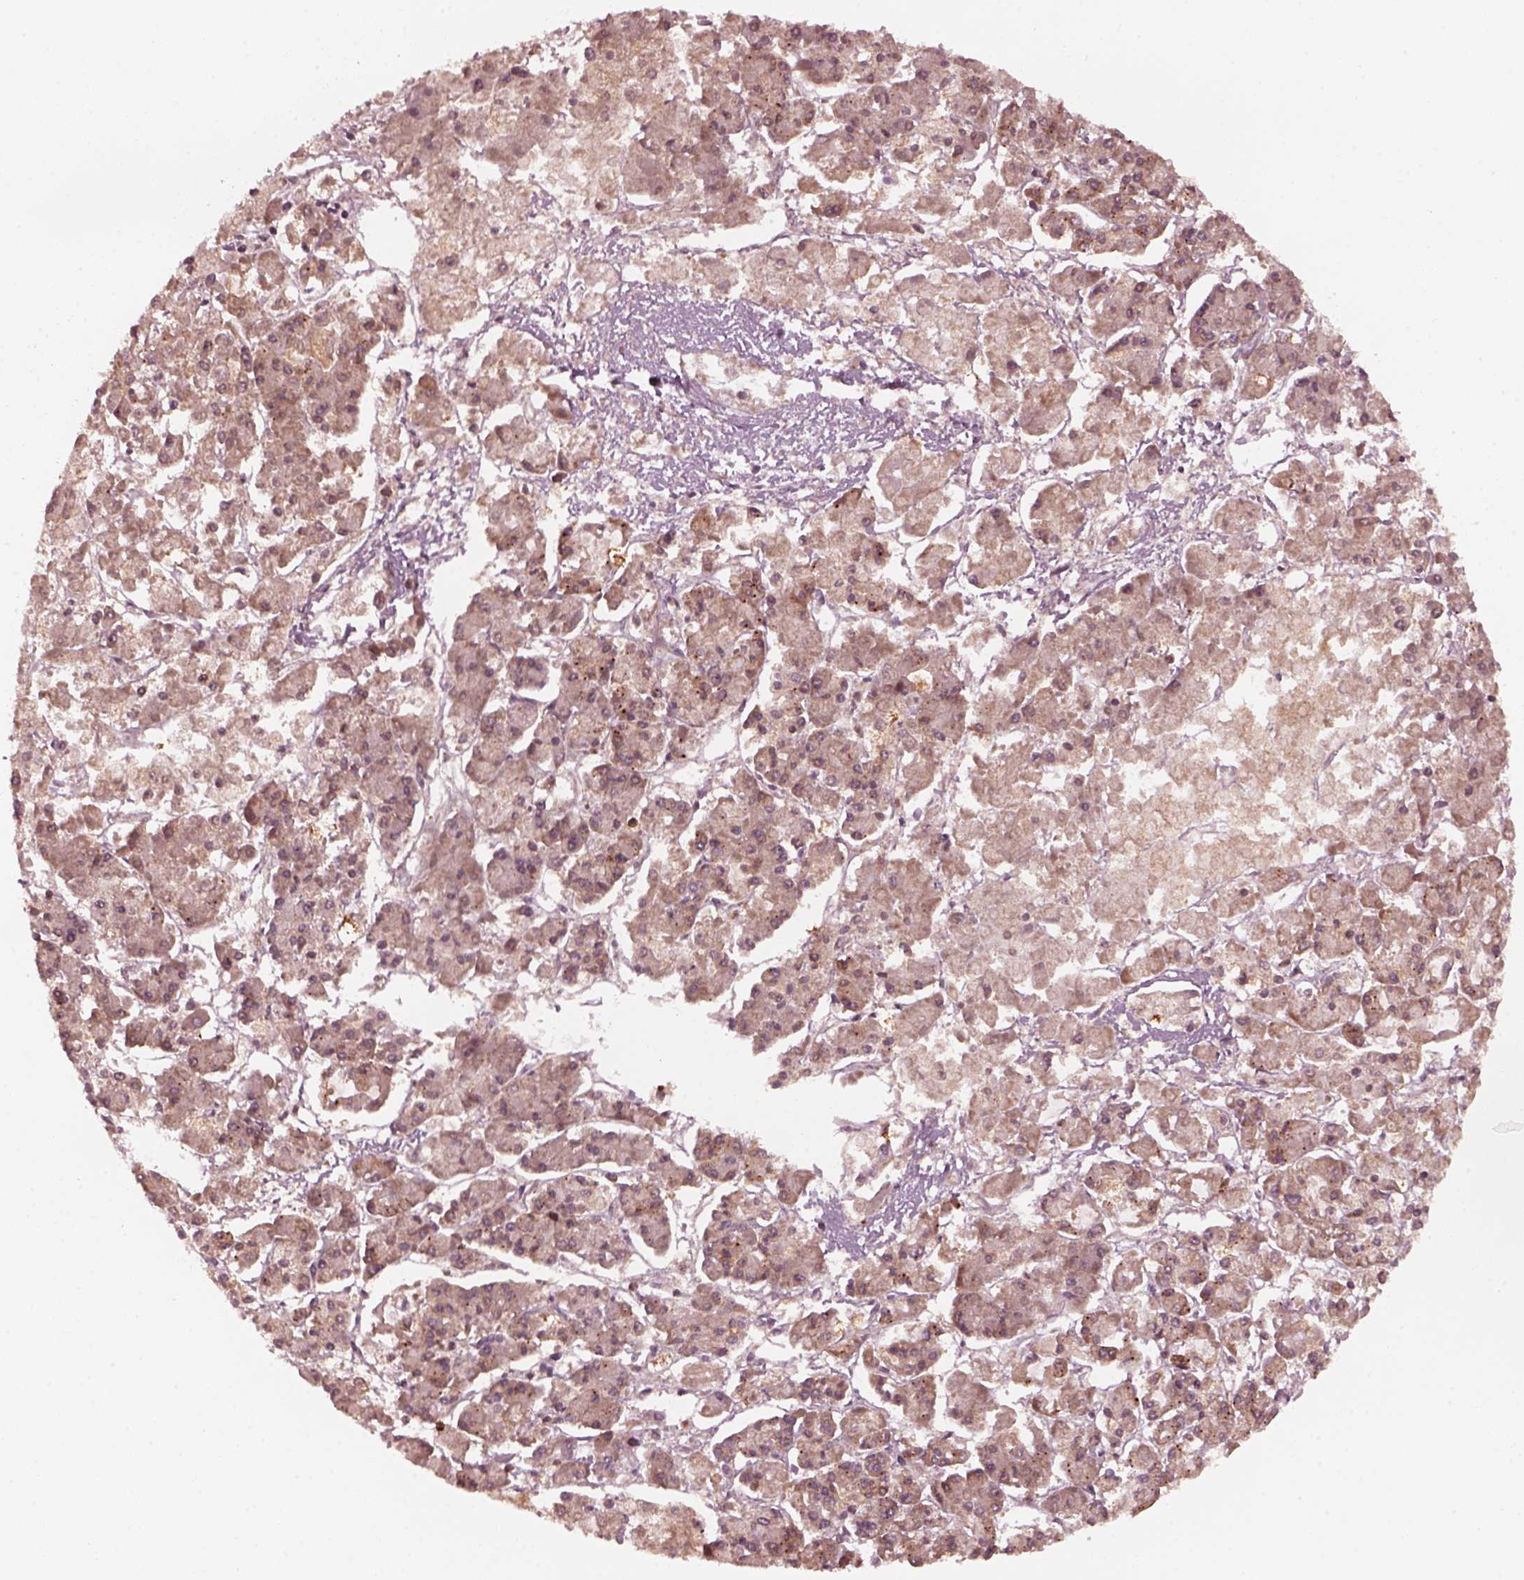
{"staining": {"intensity": "weak", "quantity": ">75%", "location": "cytoplasmic/membranous"}, "tissue": "pancreatic cancer", "cell_type": "Tumor cells", "image_type": "cancer", "snomed": [{"axis": "morphology", "description": "Adenocarcinoma, NOS"}, {"axis": "topography", "description": "Pancreas"}], "caption": "The micrograph reveals immunohistochemical staining of pancreatic cancer. There is weak cytoplasmic/membranous staining is appreciated in approximately >75% of tumor cells. (DAB (3,3'-diaminobenzidine) IHC, brown staining for protein, blue staining for nuclei).", "gene": "FAF2", "patient": {"sex": "male", "age": 85}}